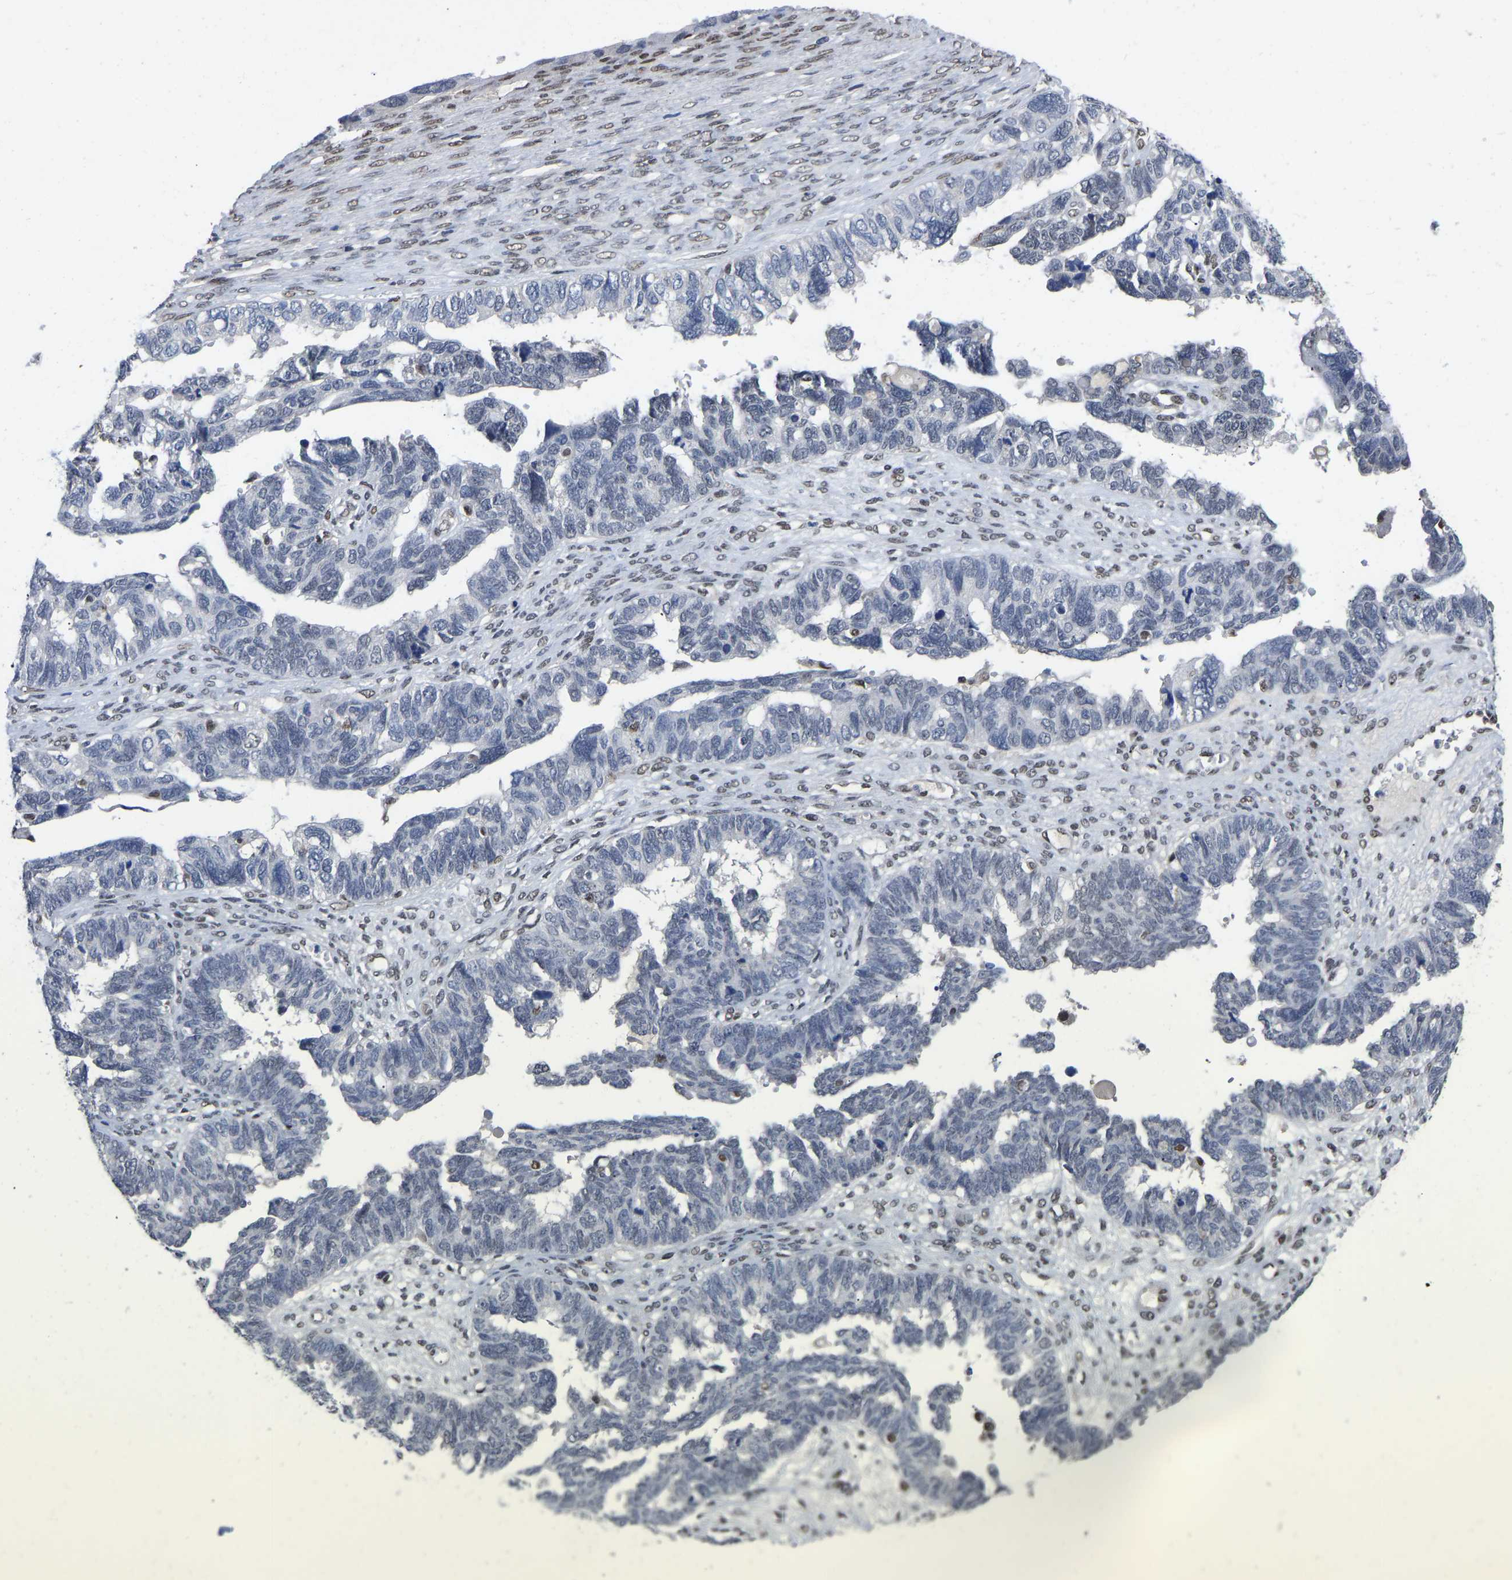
{"staining": {"intensity": "weak", "quantity": "<25%", "location": "nuclear"}, "tissue": "ovarian cancer", "cell_type": "Tumor cells", "image_type": "cancer", "snomed": [{"axis": "morphology", "description": "Cystadenocarcinoma, serous, NOS"}, {"axis": "topography", "description": "Ovary"}], "caption": "Immunohistochemical staining of ovarian cancer displays no significant expression in tumor cells.", "gene": "QKI", "patient": {"sex": "female", "age": 79}}